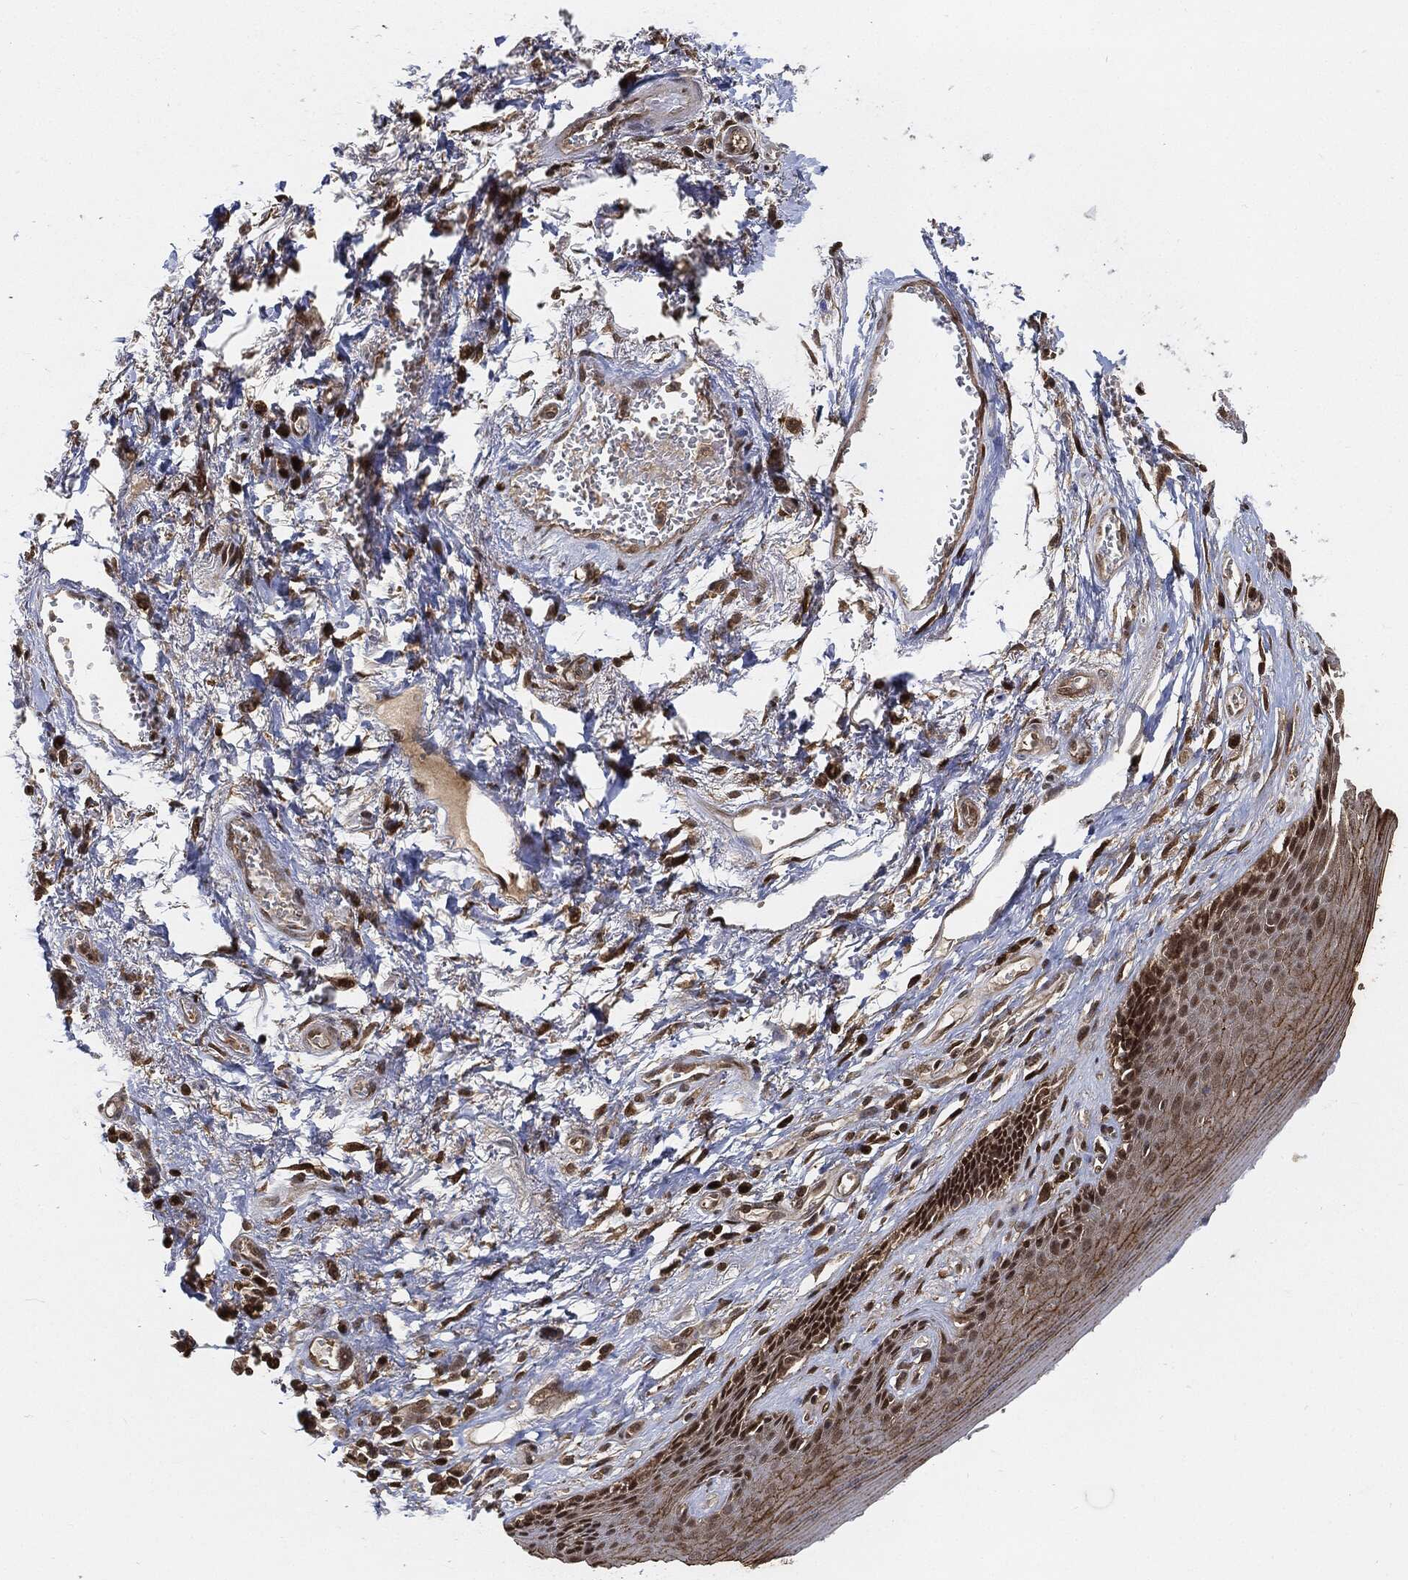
{"staining": {"intensity": "moderate", "quantity": ">75%", "location": "cytoplasmic/membranous,nuclear"}, "tissue": "skin", "cell_type": "Epidermal cells", "image_type": "normal", "snomed": [{"axis": "morphology", "description": "Normal tissue, NOS"}, {"axis": "morphology", "description": "Adenocarcinoma, NOS"}, {"axis": "topography", "description": "Rectum"}, {"axis": "topography", "description": "Anal"}], "caption": "The photomicrograph shows a brown stain indicating the presence of a protein in the cytoplasmic/membranous,nuclear of epidermal cells in skin. The staining was performed using DAB (3,3'-diaminobenzidine) to visualize the protein expression in brown, while the nuclei were stained in blue with hematoxylin (Magnification: 20x).", "gene": "CUTA", "patient": {"sex": "female", "age": 68}}